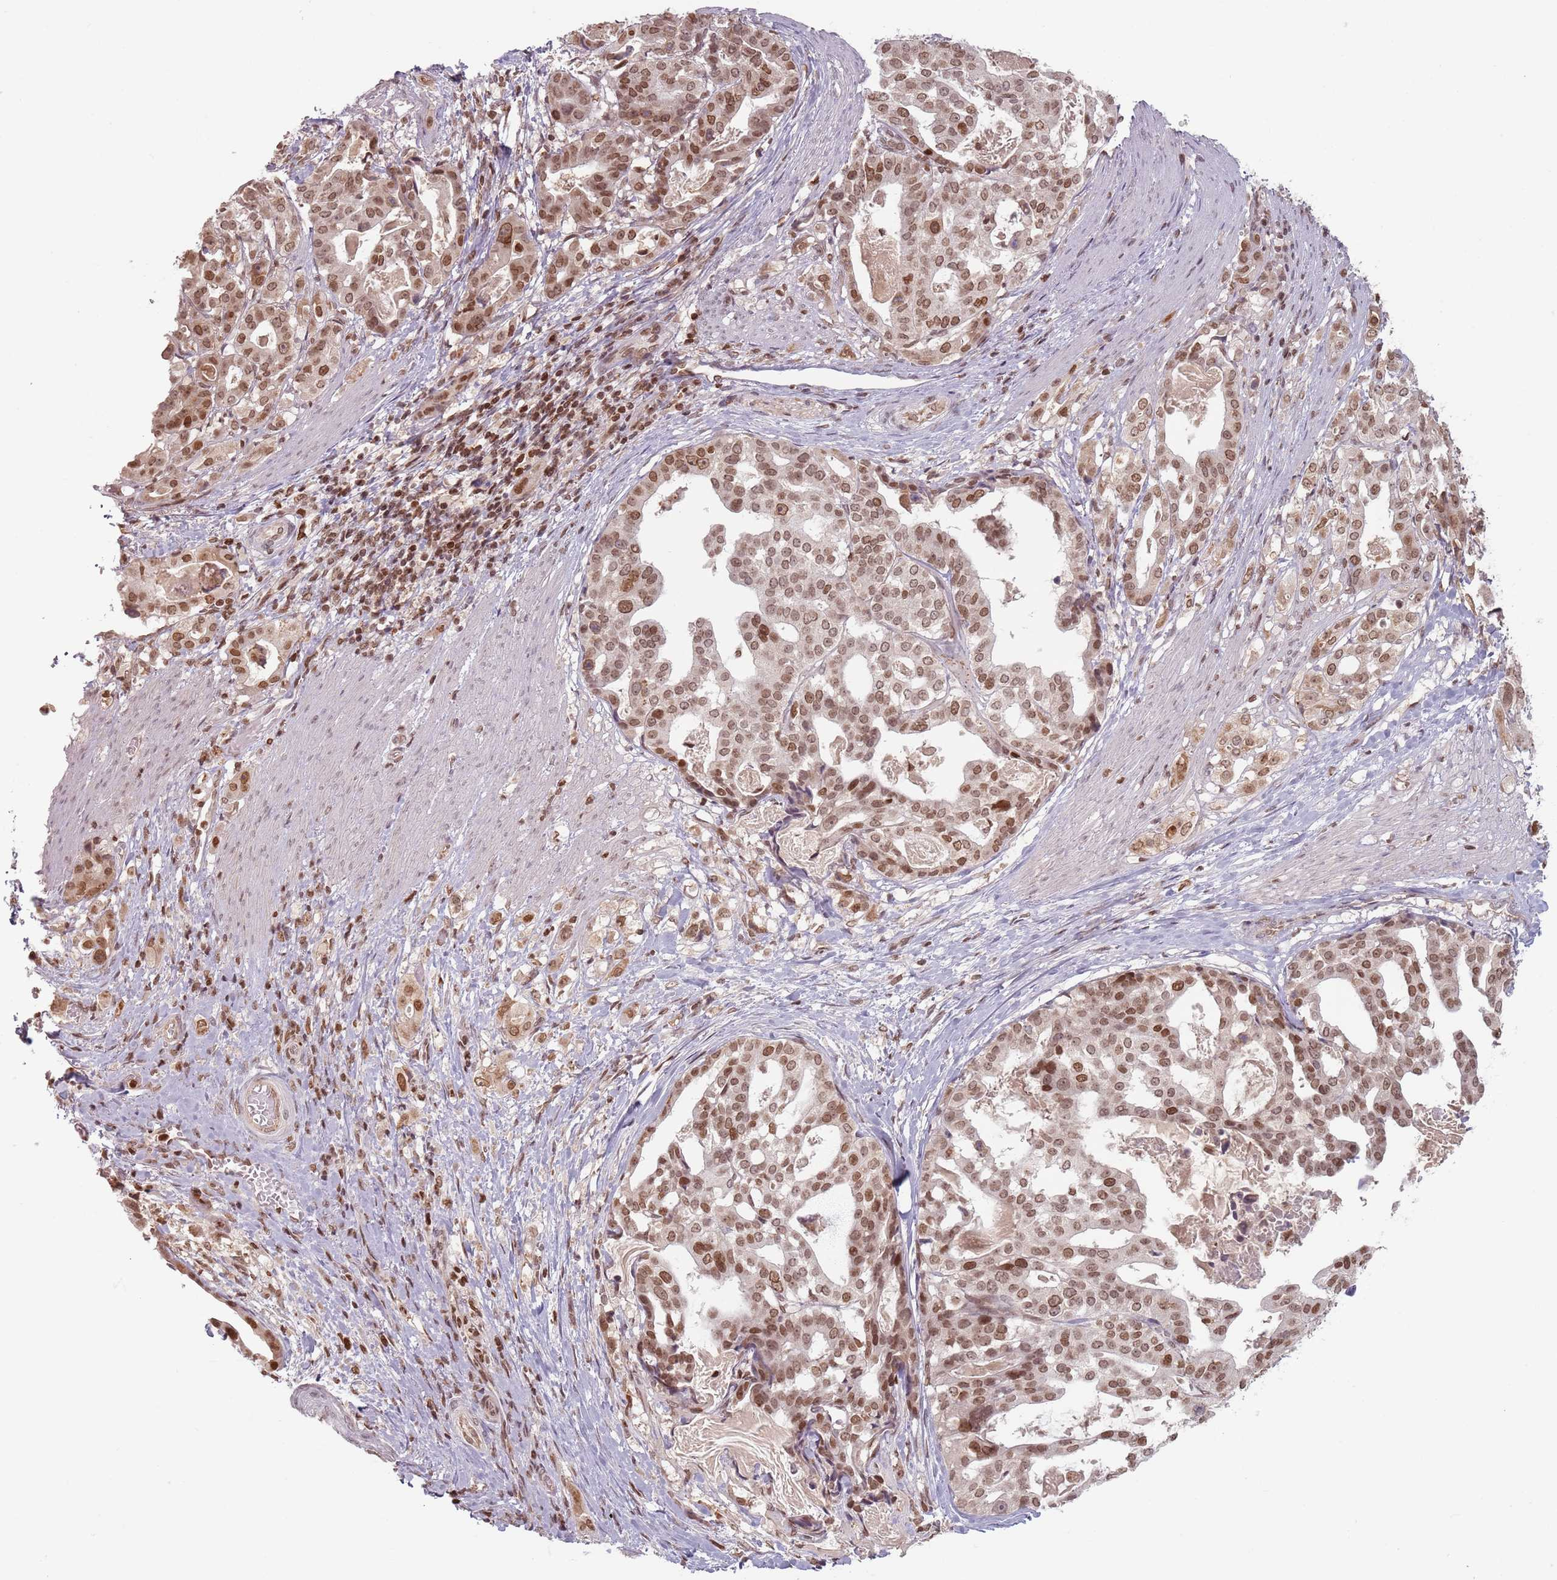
{"staining": {"intensity": "moderate", "quantity": ">75%", "location": "cytoplasmic/membranous,nuclear"}, "tissue": "stomach cancer", "cell_type": "Tumor cells", "image_type": "cancer", "snomed": [{"axis": "morphology", "description": "Adenocarcinoma, NOS"}, {"axis": "topography", "description": "Stomach"}], "caption": "A brown stain labels moderate cytoplasmic/membranous and nuclear expression of a protein in adenocarcinoma (stomach) tumor cells.", "gene": "NUP50", "patient": {"sex": "male", "age": 48}}